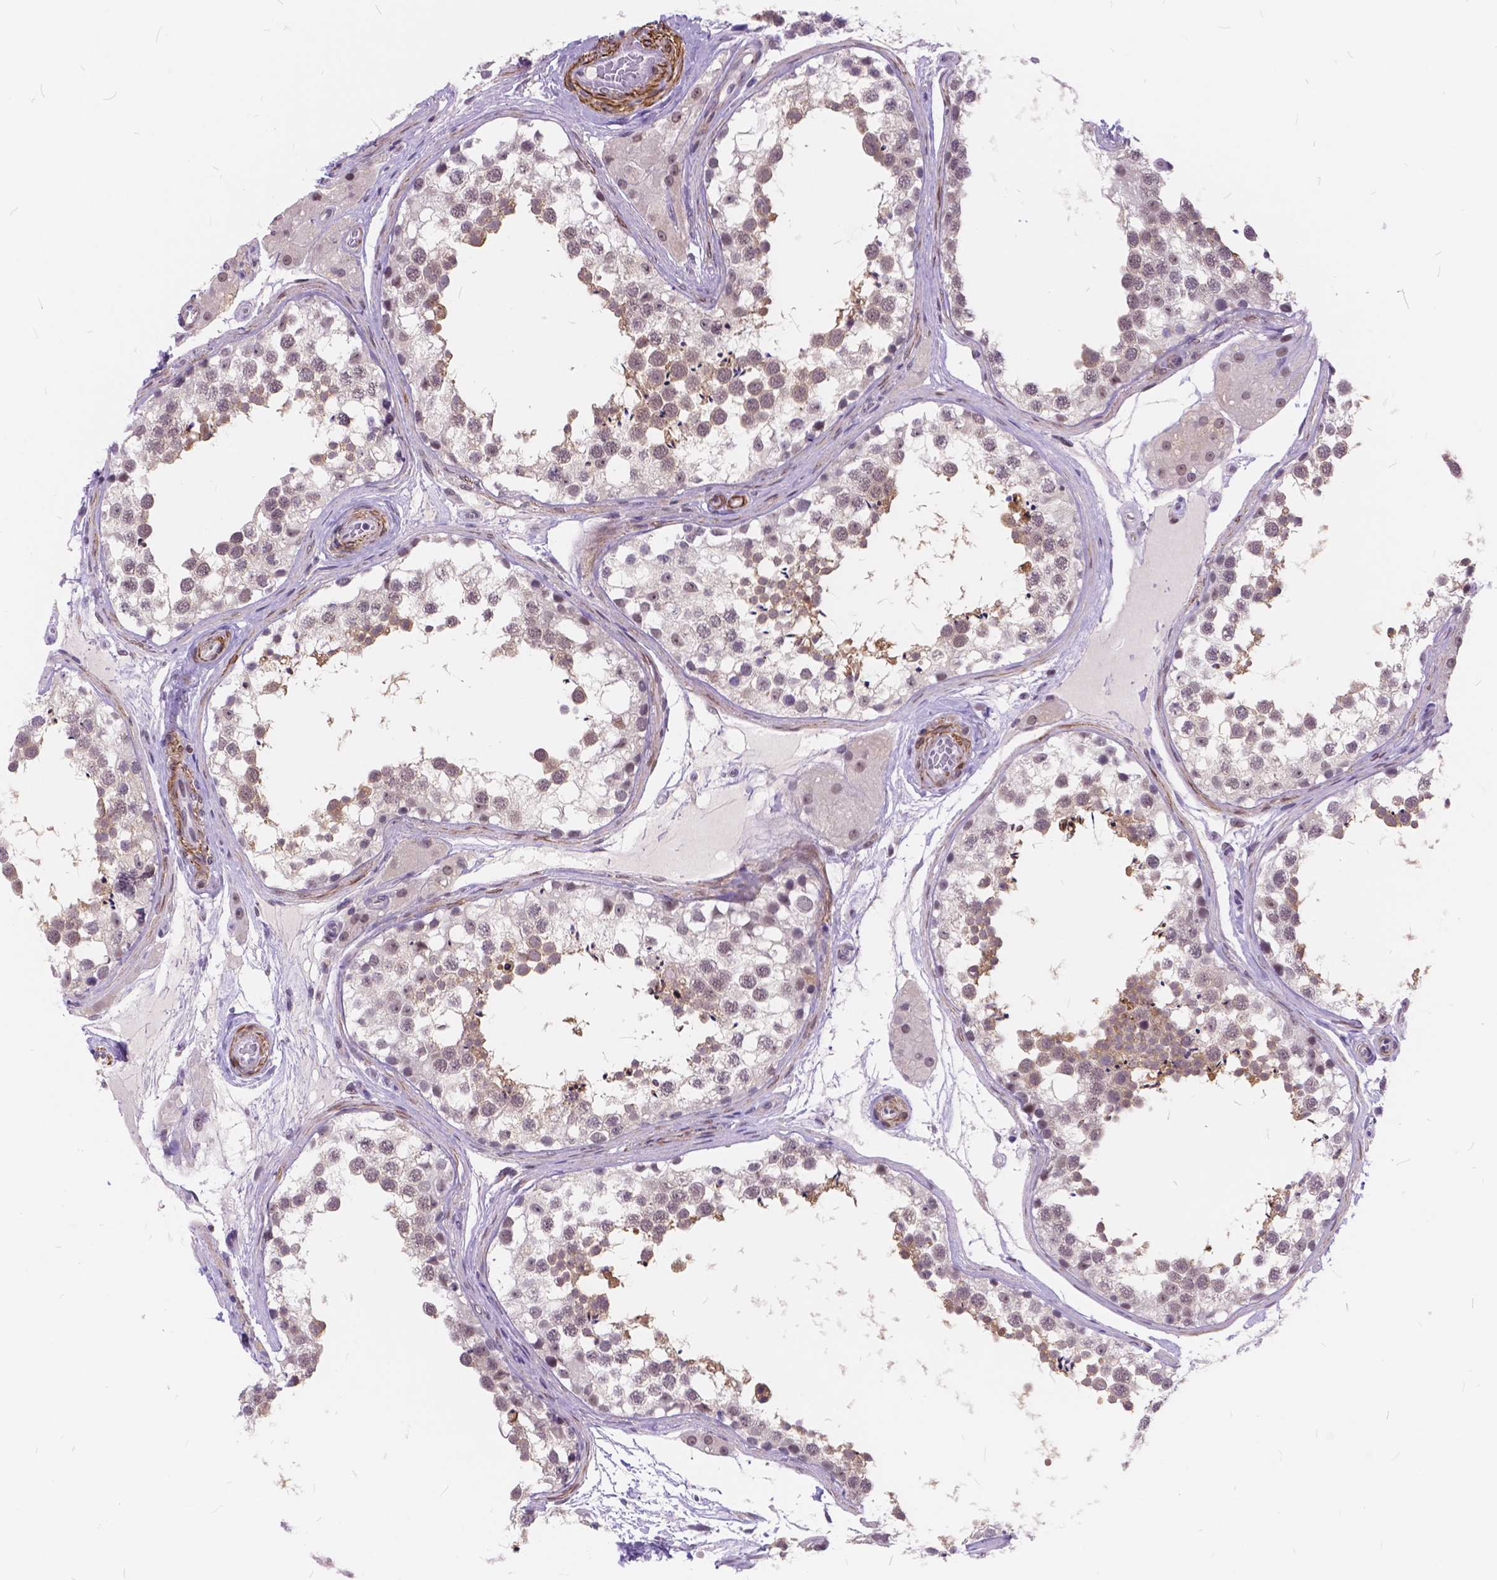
{"staining": {"intensity": "moderate", "quantity": "25%-75%", "location": "cytoplasmic/membranous"}, "tissue": "testis", "cell_type": "Cells in seminiferous ducts", "image_type": "normal", "snomed": [{"axis": "morphology", "description": "Normal tissue, NOS"}, {"axis": "morphology", "description": "Seminoma, NOS"}, {"axis": "topography", "description": "Testis"}], "caption": "Moderate cytoplasmic/membranous protein expression is identified in about 25%-75% of cells in seminiferous ducts in testis. (IHC, brightfield microscopy, high magnification).", "gene": "MAN2C1", "patient": {"sex": "male", "age": 65}}